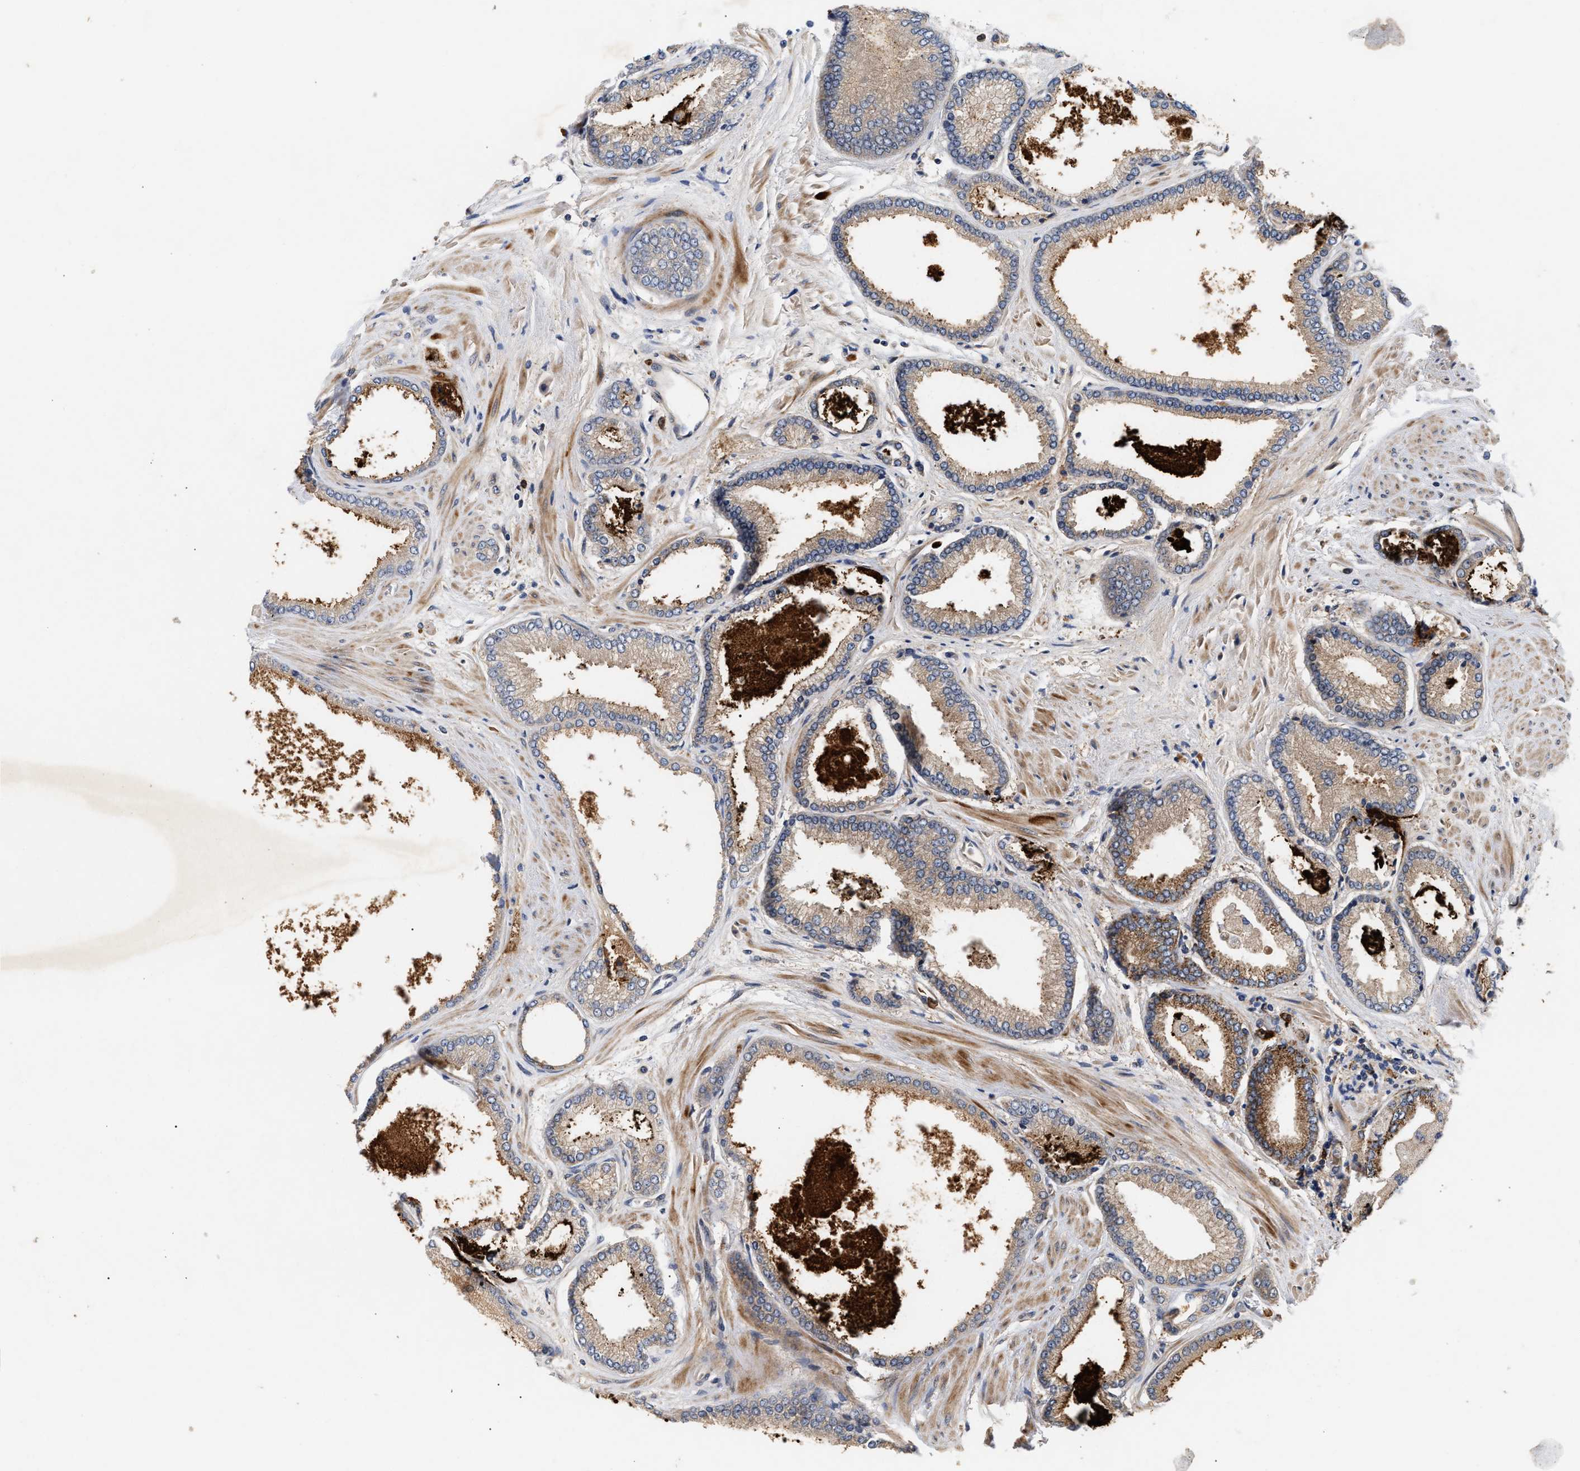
{"staining": {"intensity": "moderate", "quantity": "25%-75%", "location": "cytoplasmic/membranous"}, "tissue": "prostate cancer", "cell_type": "Tumor cells", "image_type": "cancer", "snomed": [{"axis": "morphology", "description": "Adenocarcinoma, High grade"}, {"axis": "topography", "description": "Prostate"}], "caption": "High-magnification brightfield microscopy of high-grade adenocarcinoma (prostate) stained with DAB (3,3'-diaminobenzidine) (brown) and counterstained with hematoxylin (blue). tumor cells exhibit moderate cytoplasmic/membranous positivity is present in about25%-75% of cells. (DAB = brown stain, brightfield microscopy at high magnification).", "gene": "PLCD1", "patient": {"sex": "male", "age": 61}}